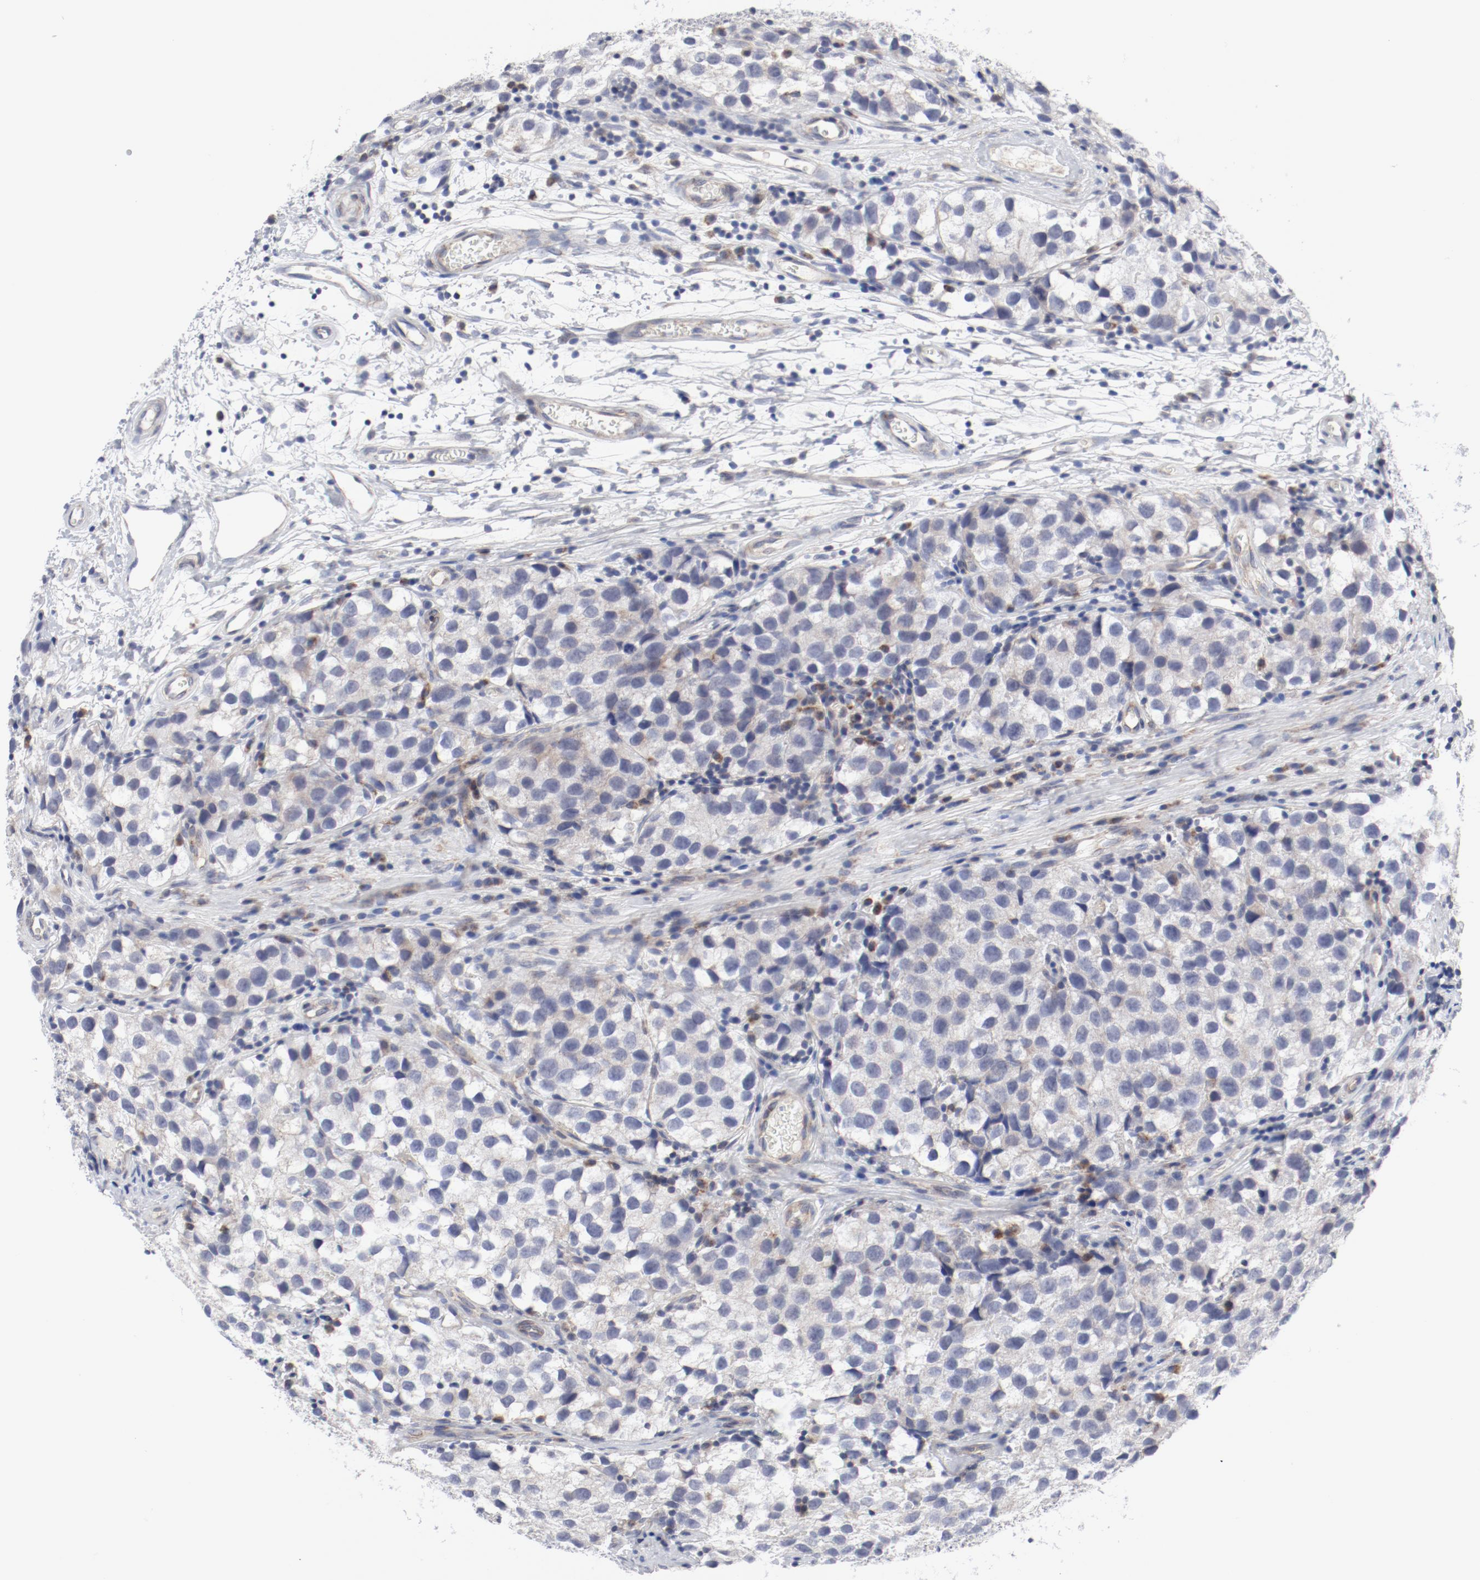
{"staining": {"intensity": "negative", "quantity": "none", "location": "none"}, "tissue": "testis cancer", "cell_type": "Tumor cells", "image_type": "cancer", "snomed": [{"axis": "morphology", "description": "Seminoma, NOS"}, {"axis": "topography", "description": "Testis"}], "caption": "Tumor cells show no significant protein positivity in seminoma (testis).", "gene": "BAD", "patient": {"sex": "male", "age": 39}}